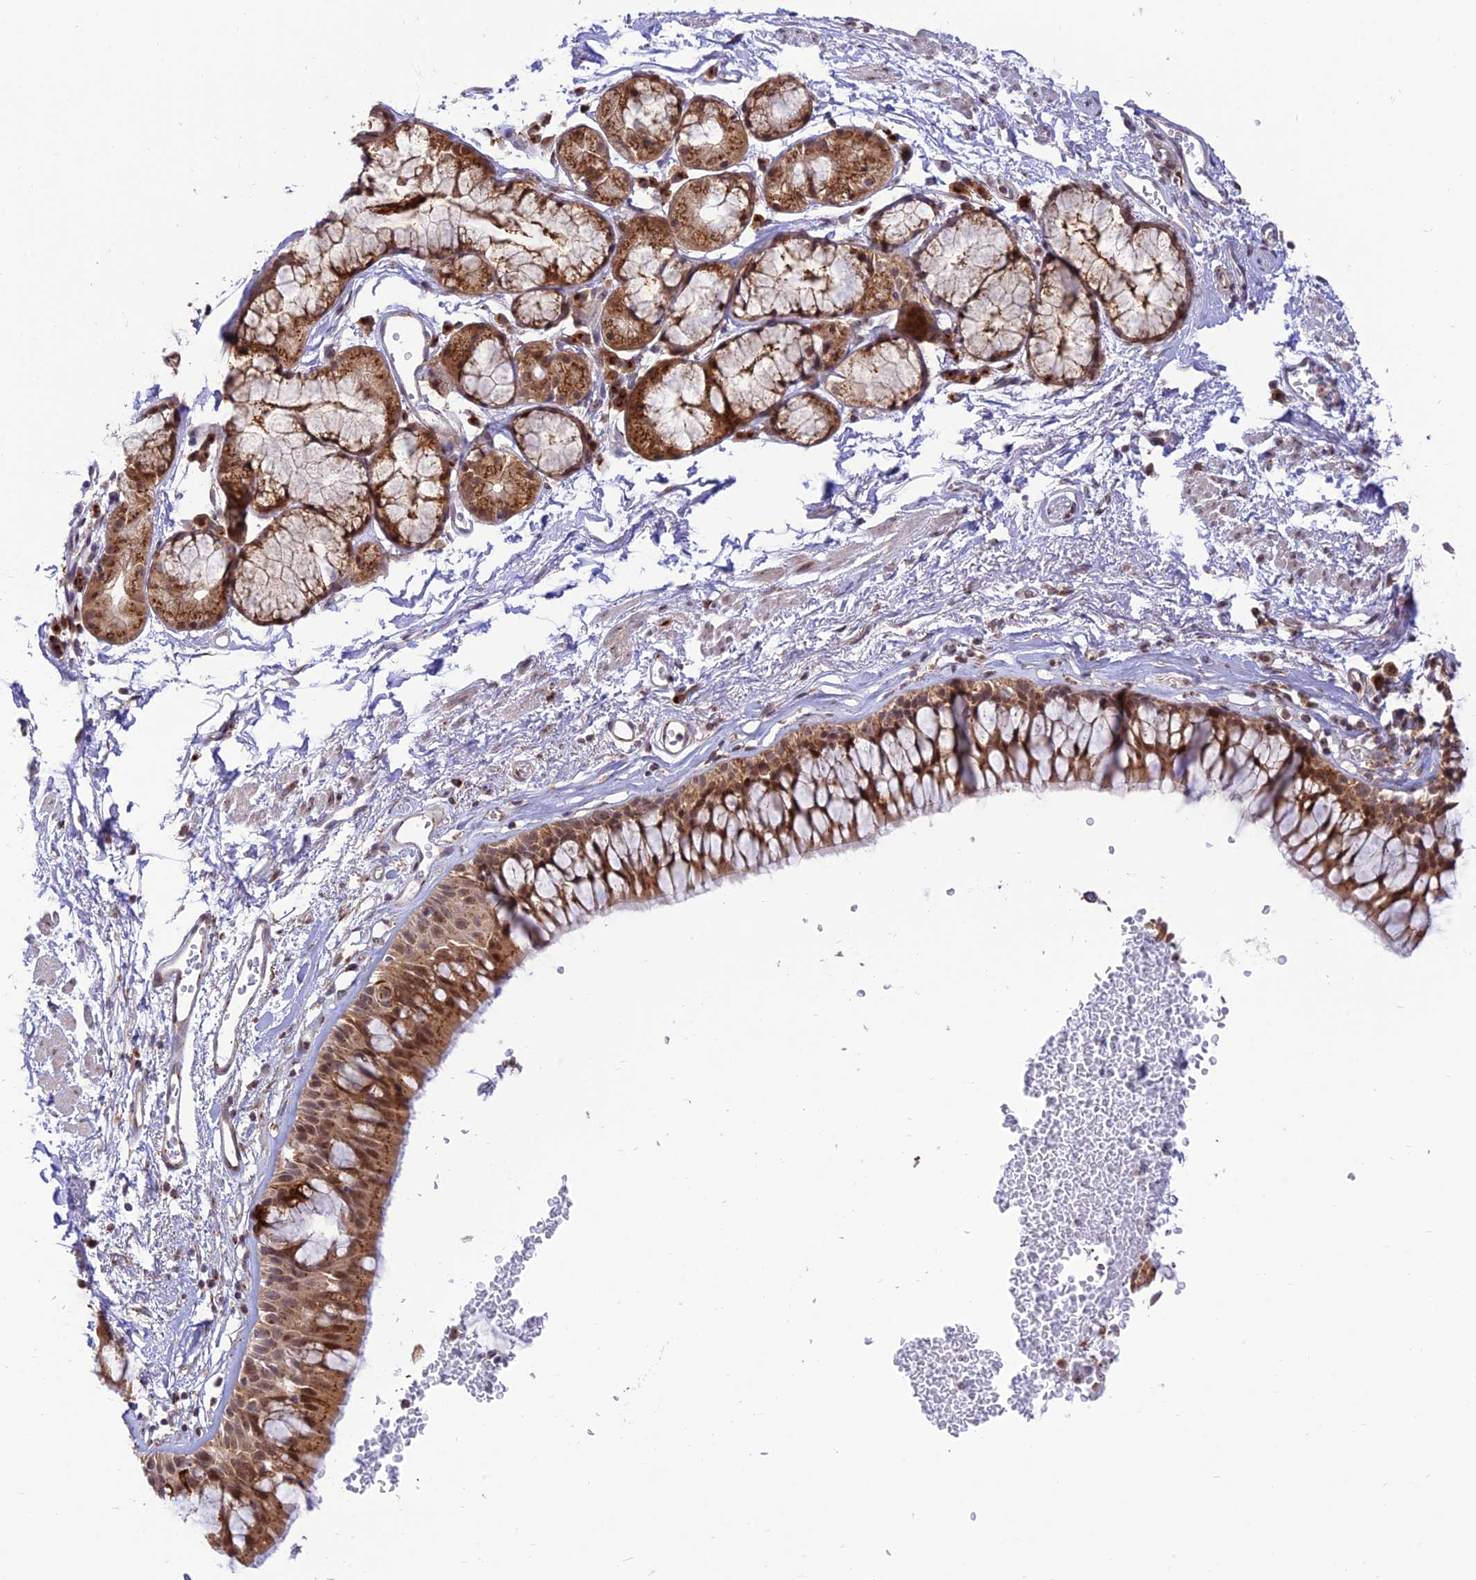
{"staining": {"intensity": "moderate", "quantity": ">75%", "location": "cytoplasmic/membranous"}, "tissue": "bronchus", "cell_type": "Respiratory epithelial cells", "image_type": "normal", "snomed": [{"axis": "morphology", "description": "Normal tissue, NOS"}, {"axis": "morphology", "description": "Inflammation, NOS"}, {"axis": "topography", "description": "Cartilage tissue"}, {"axis": "topography", "description": "Bronchus"}, {"axis": "topography", "description": "Lung"}], "caption": "Human bronchus stained with a brown dye demonstrates moderate cytoplasmic/membranous positive expression in about >75% of respiratory epithelial cells.", "gene": "GOLGA3", "patient": {"sex": "female", "age": 64}}